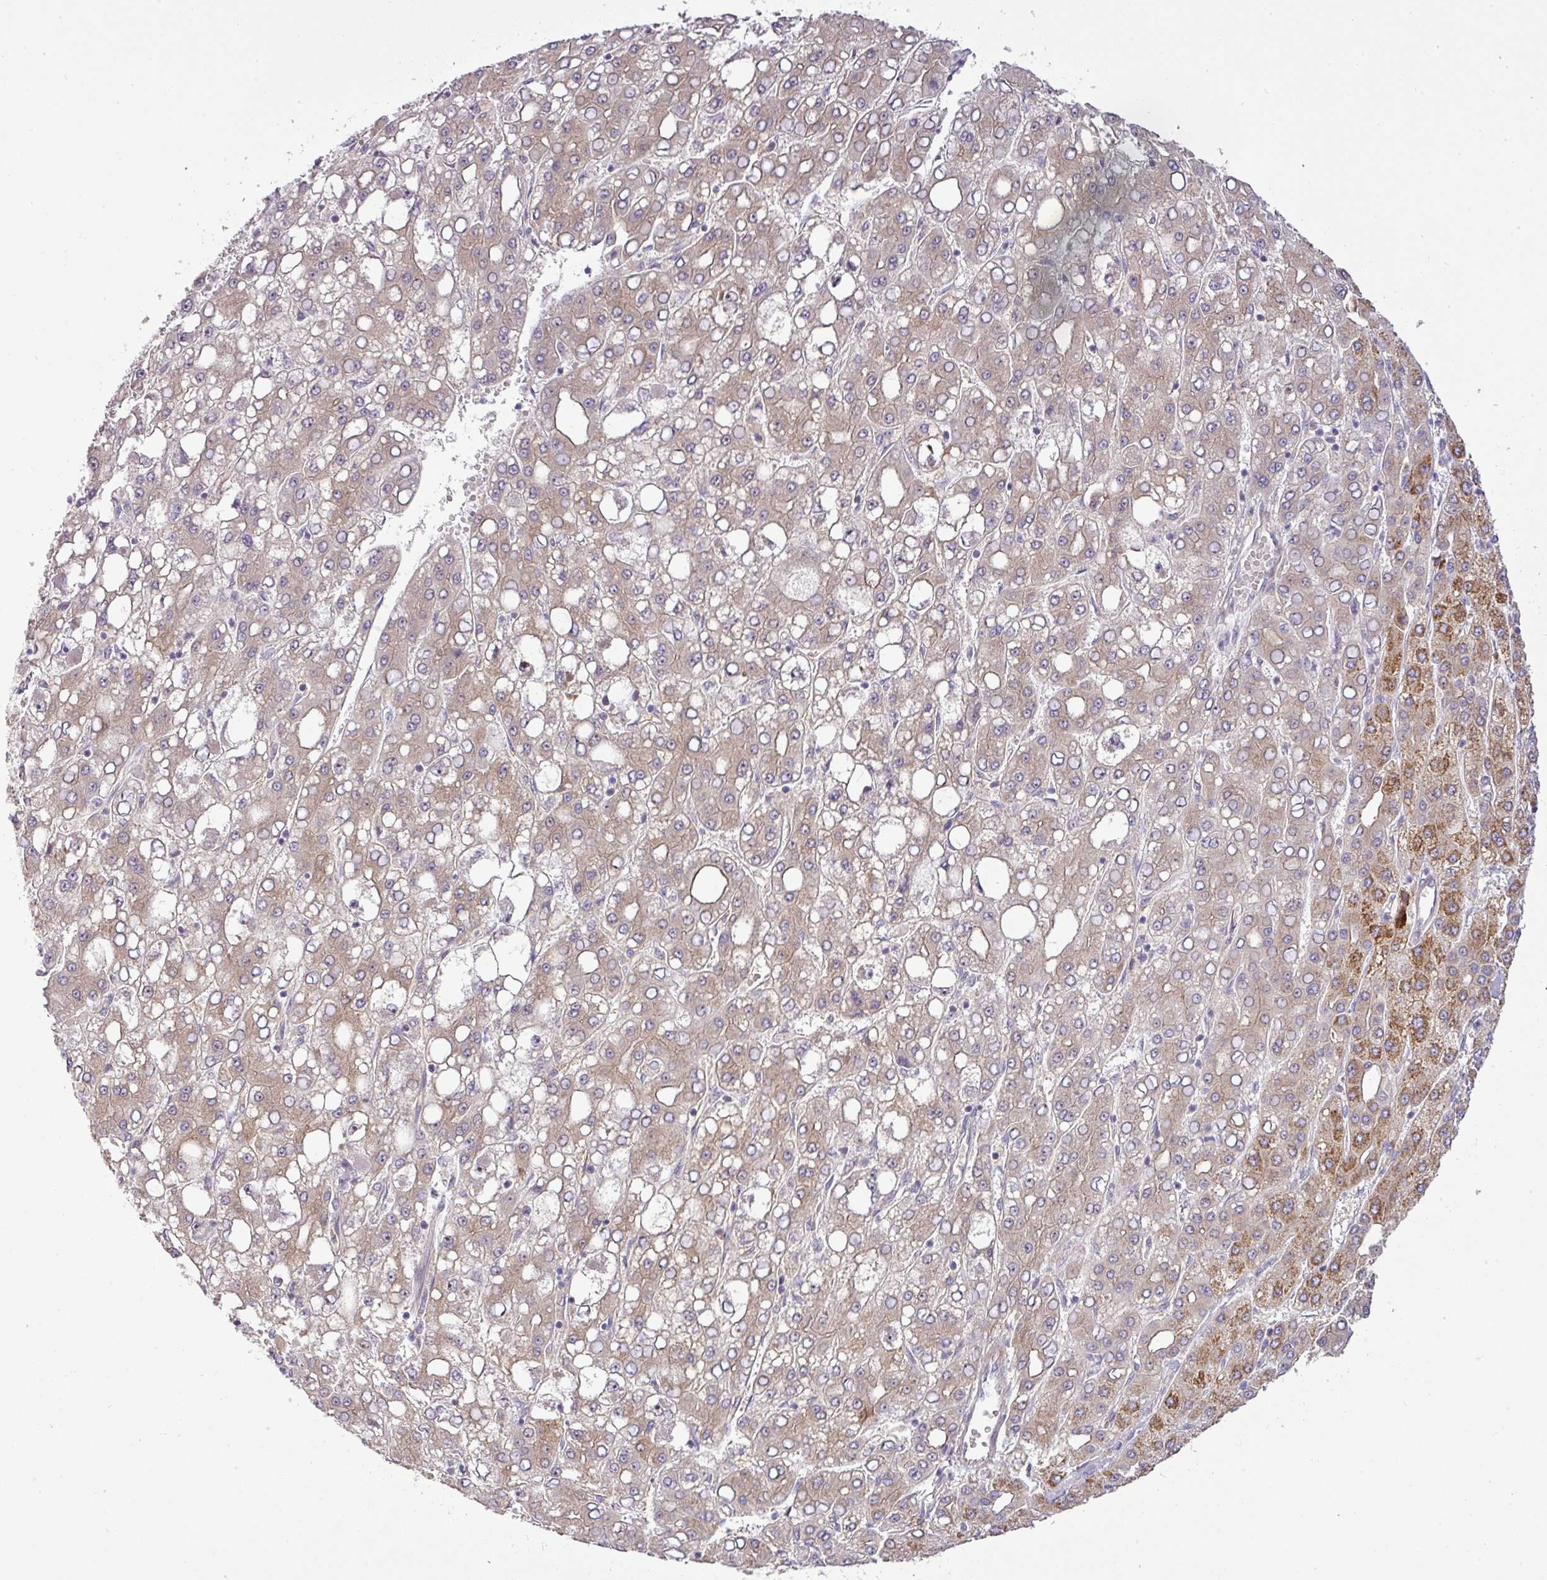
{"staining": {"intensity": "moderate", "quantity": "25%-75%", "location": "cytoplasmic/membranous"}, "tissue": "liver cancer", "cell_type": "Tumor cells", "image_type": "cancer", "snomed": [{"axis": "morphology", "description": "Carcinoma, Hepatocellular, NOS"}, {"axis": "topography", "description": "Liver"}], "caption": "Immunohistochemical staining of human liver hepatocellular carcinoma displays medium levels of moderate cytoplasmic/membranous protein expression in approximately 25%-75% of tumor cells.", "gene": "ATP6V1F", "patient": {"sex": "male", "age": 65}}